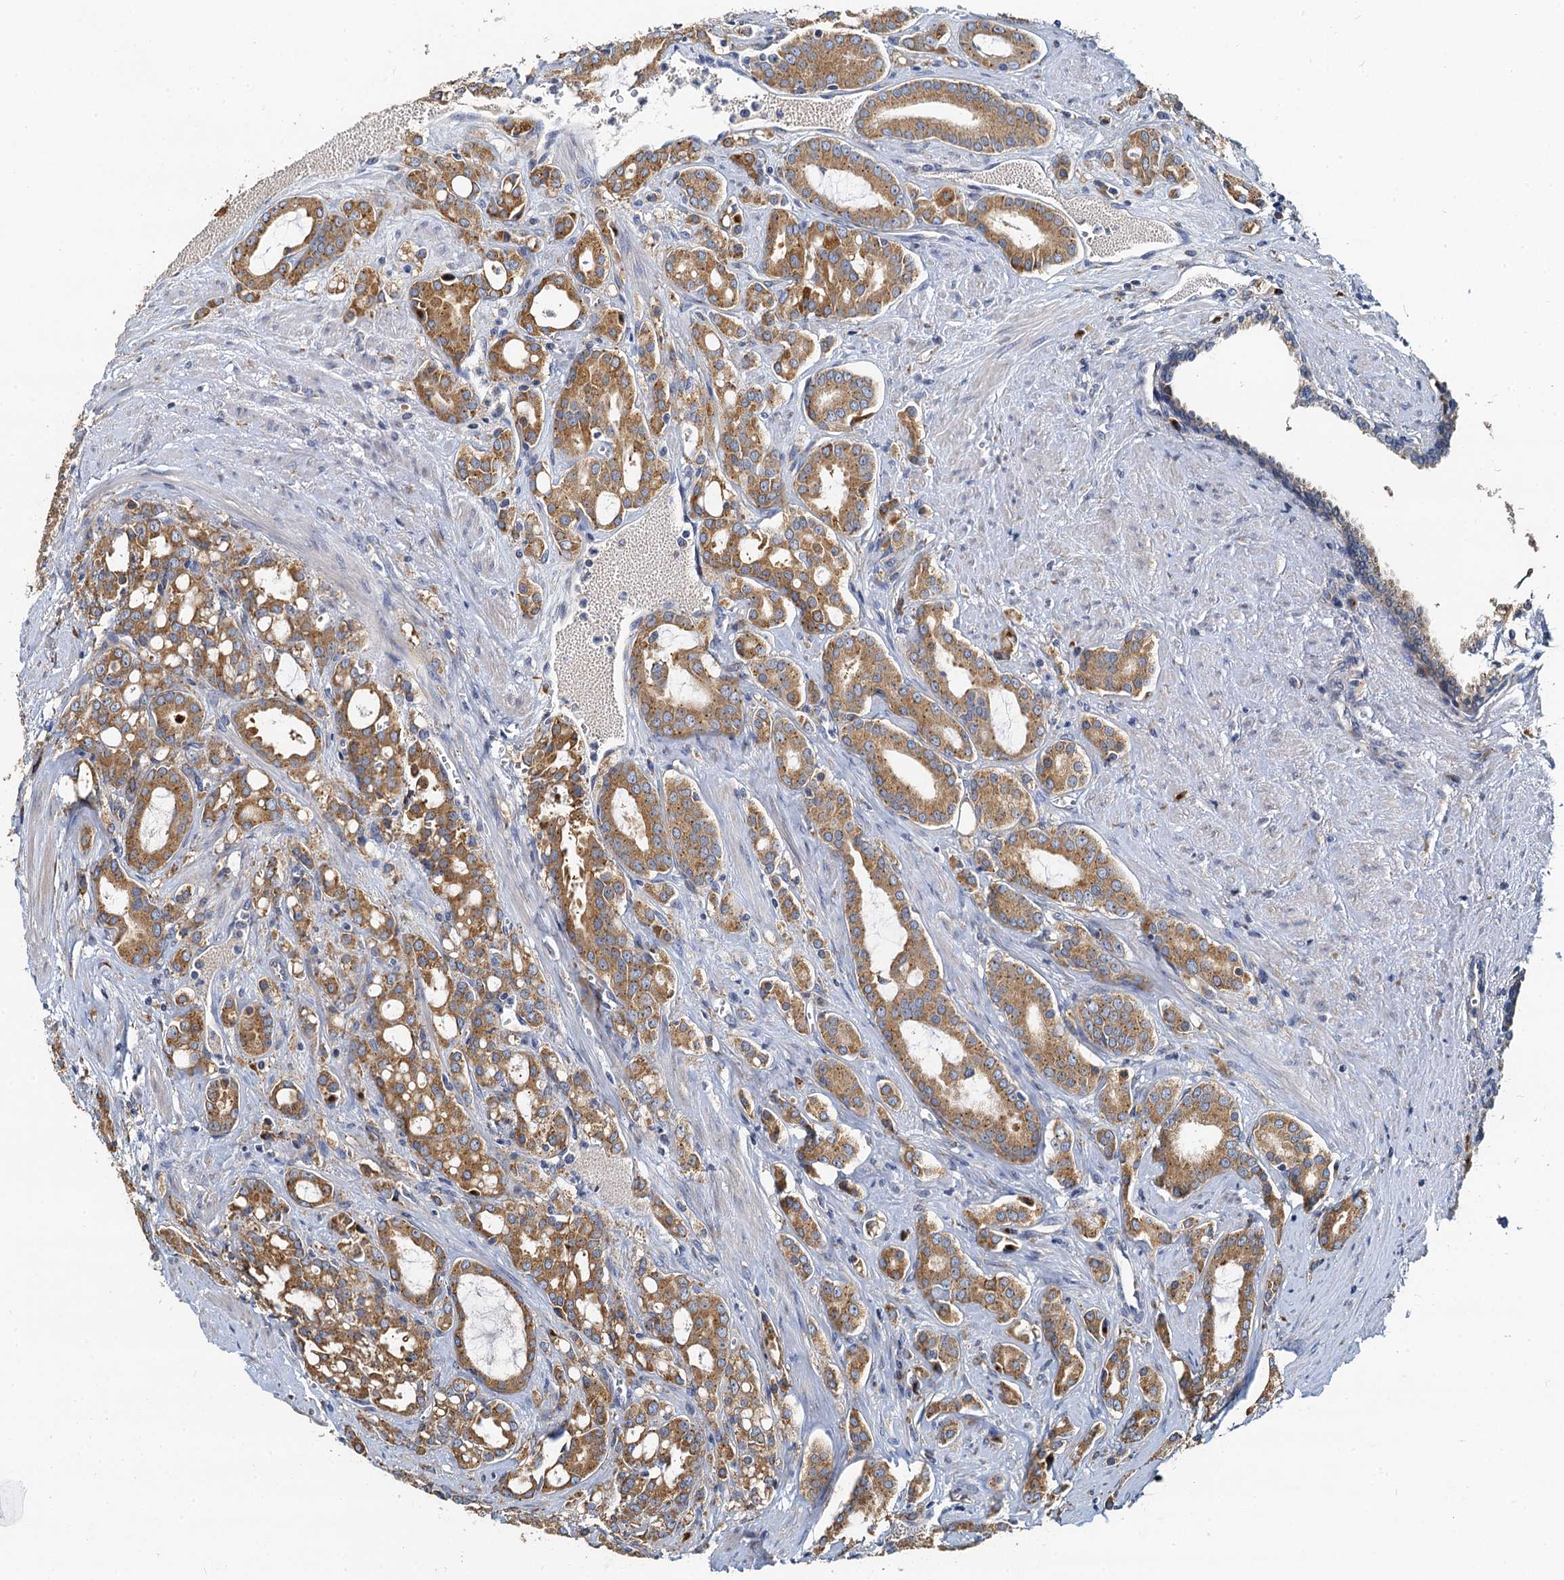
{"staining": {"intensity": "moderate", "quantity": ">75%", "location": "cytoplasmic/membranous"}, "tissue": "prostate cancer", "cell_type": "Tumor cells", "image_type": "cancer", "snomed": [{"axis": "morphology", "description": "Adenocarcinoma, High grade"}, {"axis": "topography", "description": "Prostate"}], "caption": "About >75% of tumor cells in prostate cancer show moderate cytoplasmic/membranous protein expression as visualized by brown immunohistochemical staining.", "gene": "NKAPD1", "patient": {"sex": "male", "age": 72}}